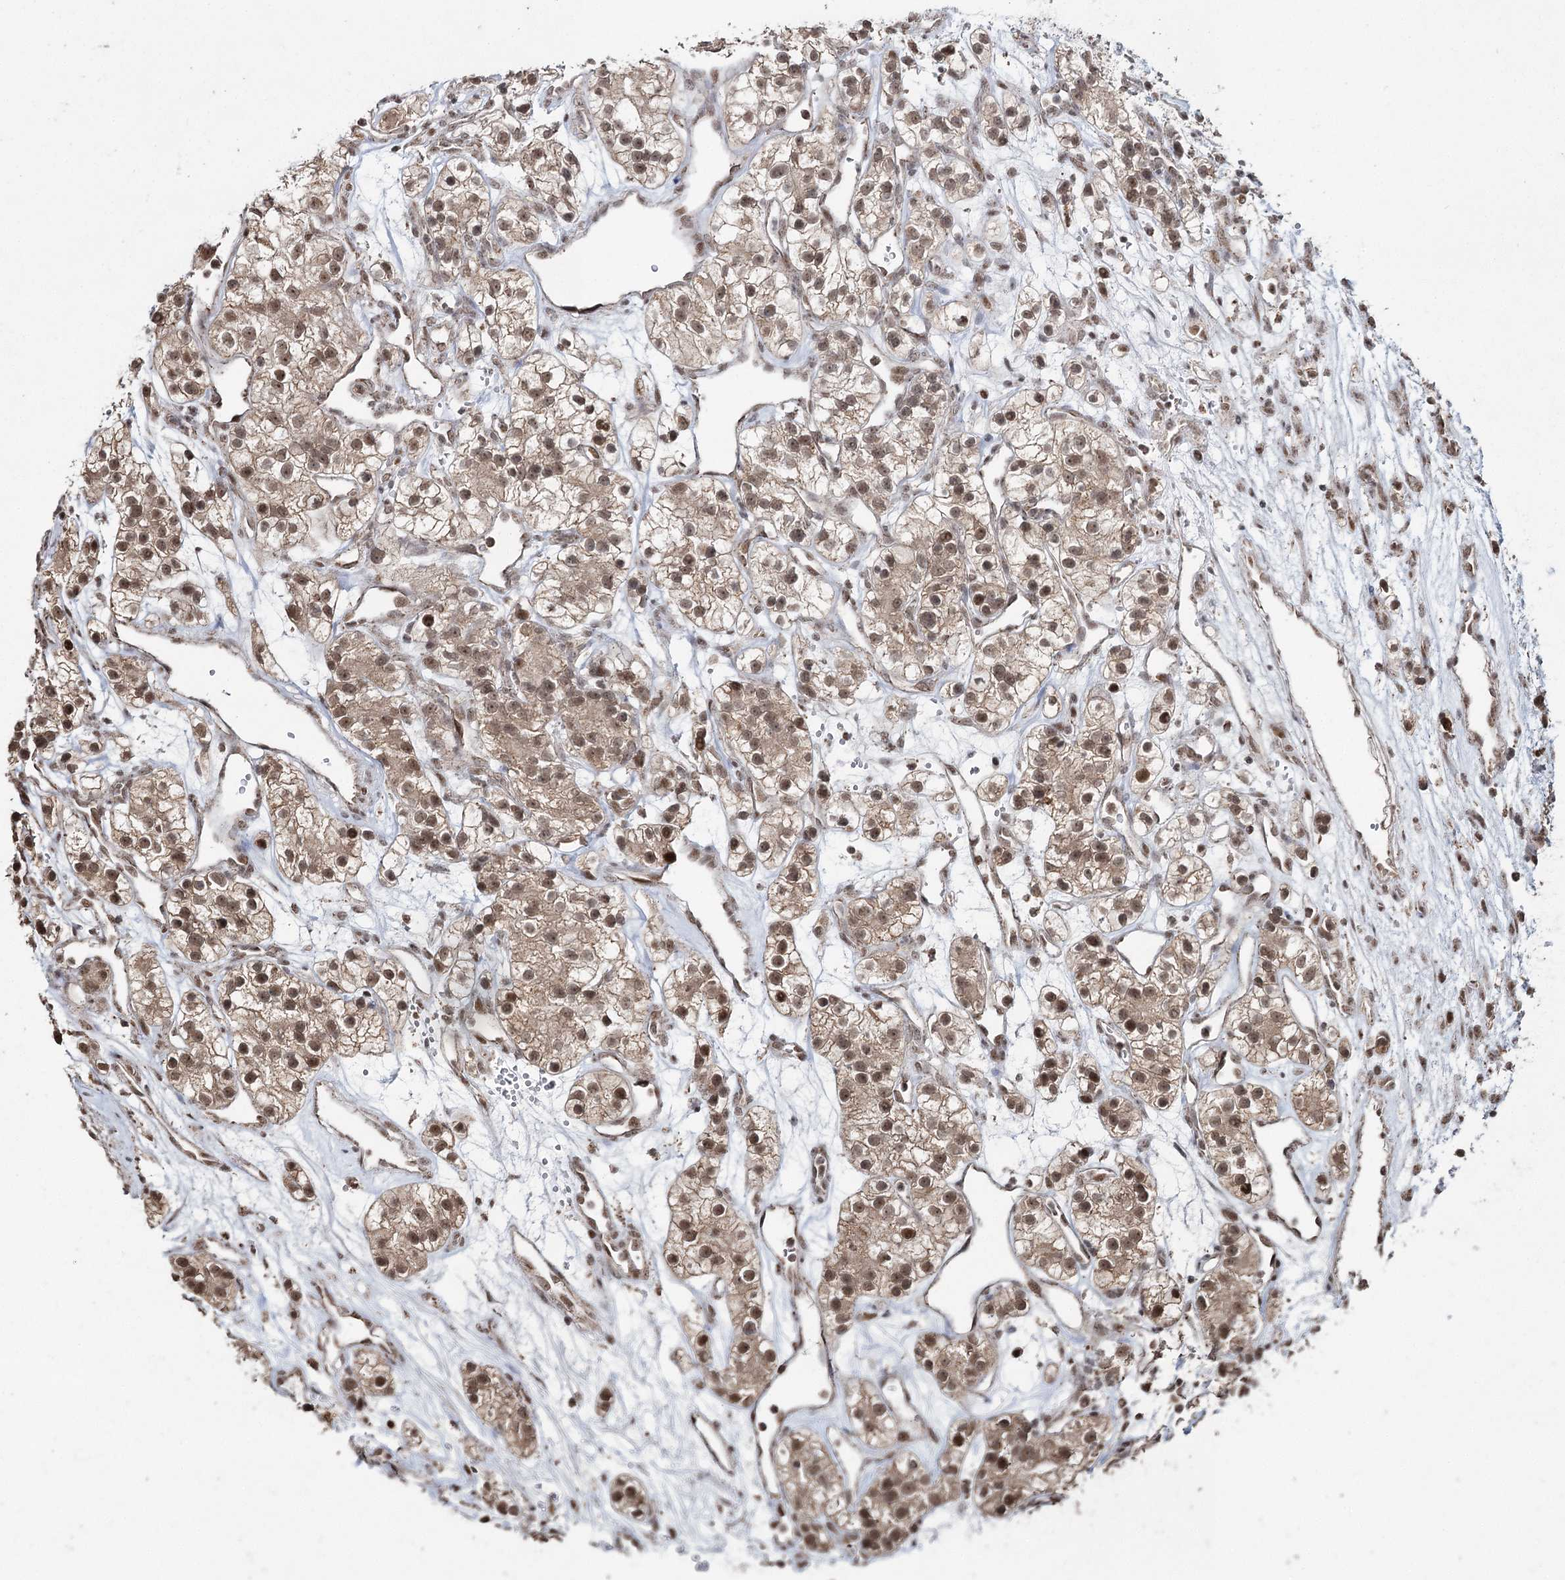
{"staining": {"intensity": "moderate", "quantity": ">75%", "location": "cytoplasmic/membranous,nuclear"}, "tissue": "renal cancer", "cell_type": "Tumor cells", "image_type": "cancer", "snomed": [{"axis": "morphology", "description": "Adenocarcinoma, NOS"}, {"axis": "topography", "description": "Kidney"}], "caption": "Protein expression analysis of adenocarcinoma (renal) shows moderate cytoplasmic/membranous and nuclear expression in approximately >75% of tumor cells.", "gene": "PDHX", "patient": {"sex": "female", "age": 57}}